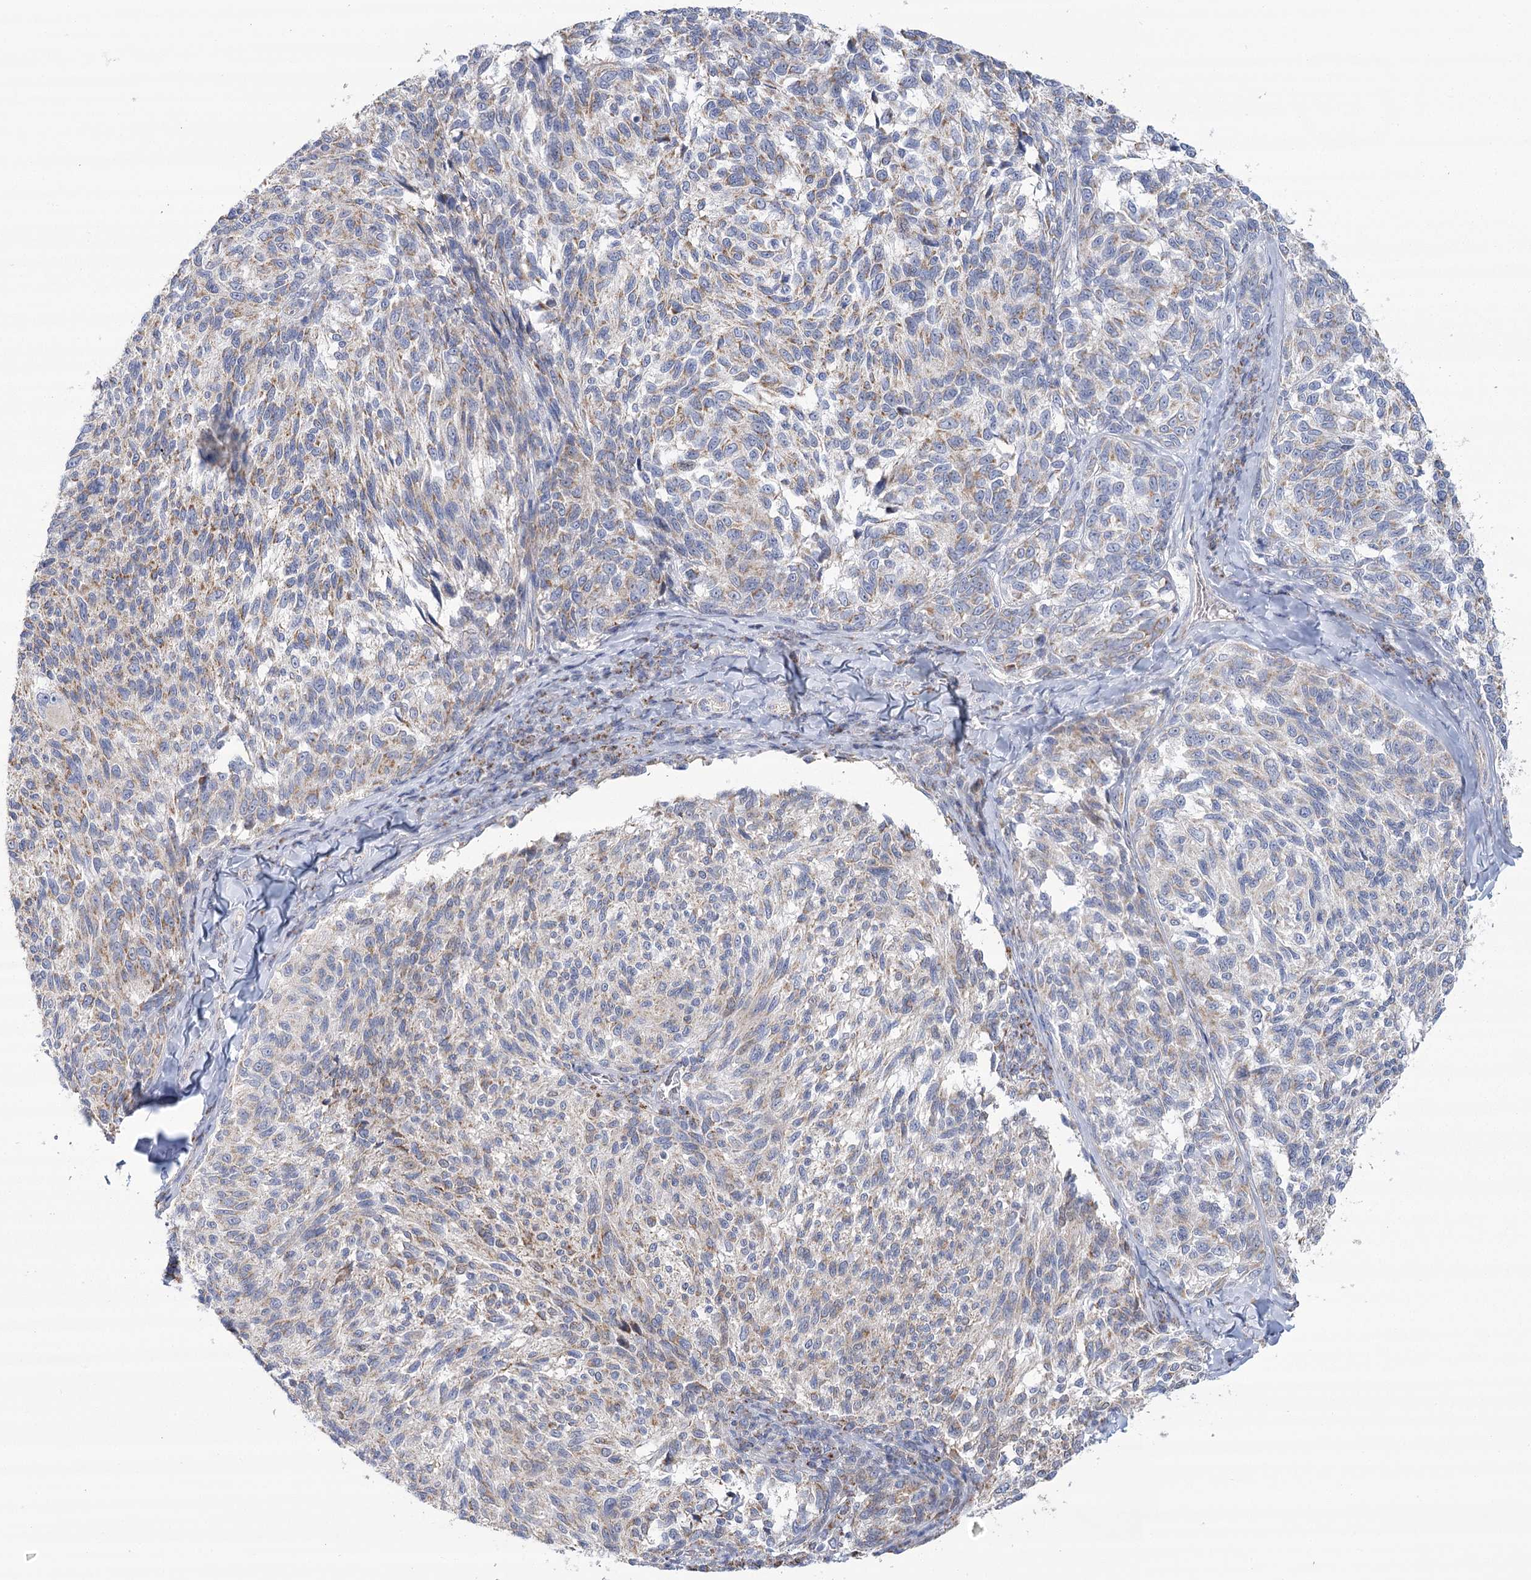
{"staining": {"intensity": "moderate", "quantity": "<25%", "location": "cytoplasmic/membranous"}, "tissue": "melanoma", "cell_type": "Tumor cells", "image_type": "cancer", "snomed": [{"axis": "morphology", "description": "Malignant melanoma, NOS"}, {"axis": "topography", "description": "Skin"}], "caption": "A histopathology image of malignant melanoma stained for a protein exhibits moderate cytoplasmic/membranous brown staining in tumor cells.", "gene": "SNX7", "patient": {"sex": "female", "age": 73}}